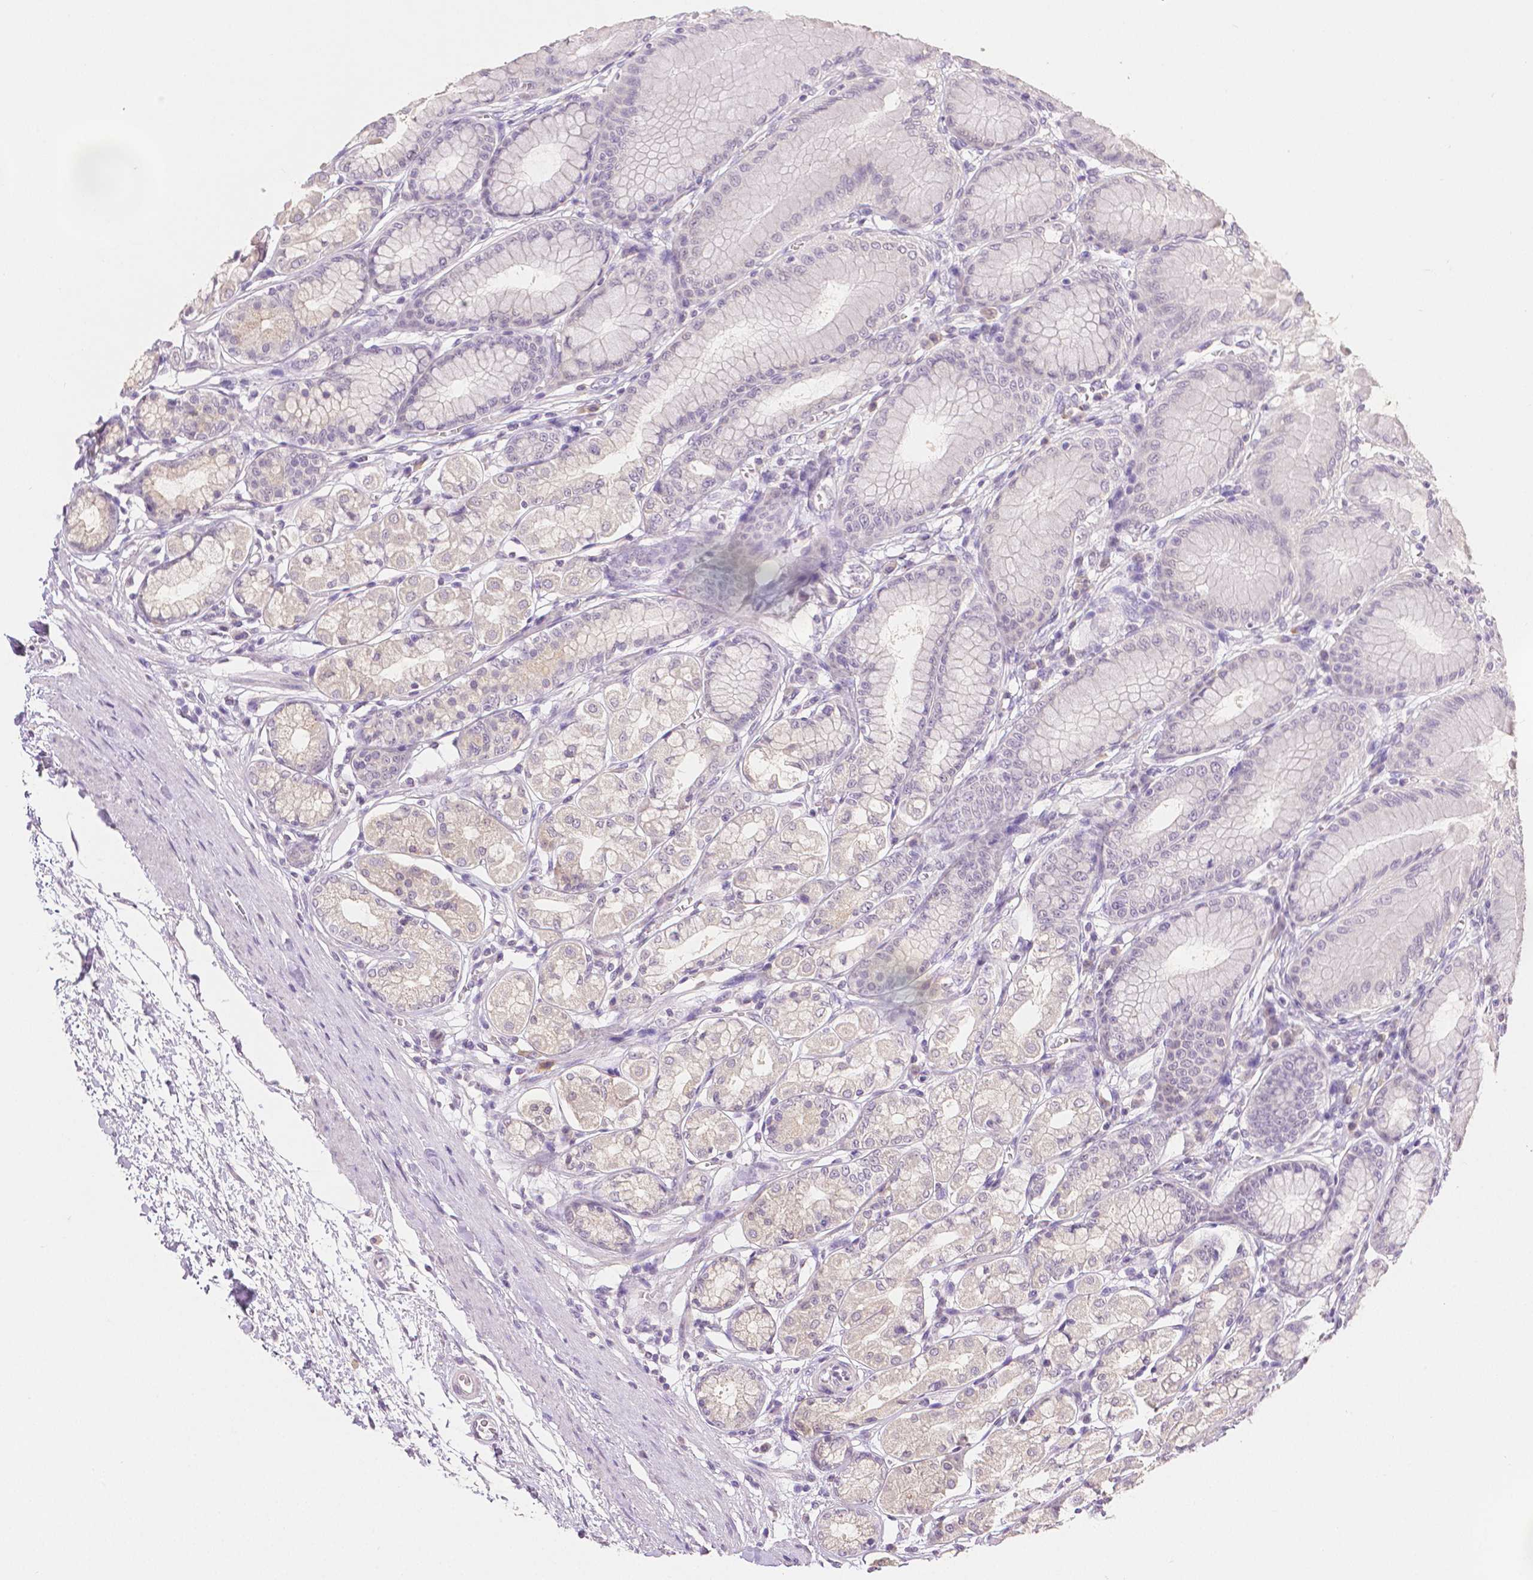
{"staining": {"intensity": "weak", "quantity": "<25%", "location": "cytoplasmic/membranous"}, "tissue": "stomach", "cell_type": "Glandular cells", "image_type": "normal", "snomed": [{"axis": "morphology", "description": "Normal tissue, NOS"}, {"axis": "topography", "description": "Stomach"}, {"axis": "topography", "description": "Stomach, lower"}], "caption": "A photomicrograph of stomach stained for a protein reveals no brown staining in glandular cells. (Brightfield microscopy of DAB (3,3'-diaminobenzidine) immunohistochemistry (IHC) at high magnification).", "gene": "TGM1", "patient": {"sex": "male", "age": 76}}